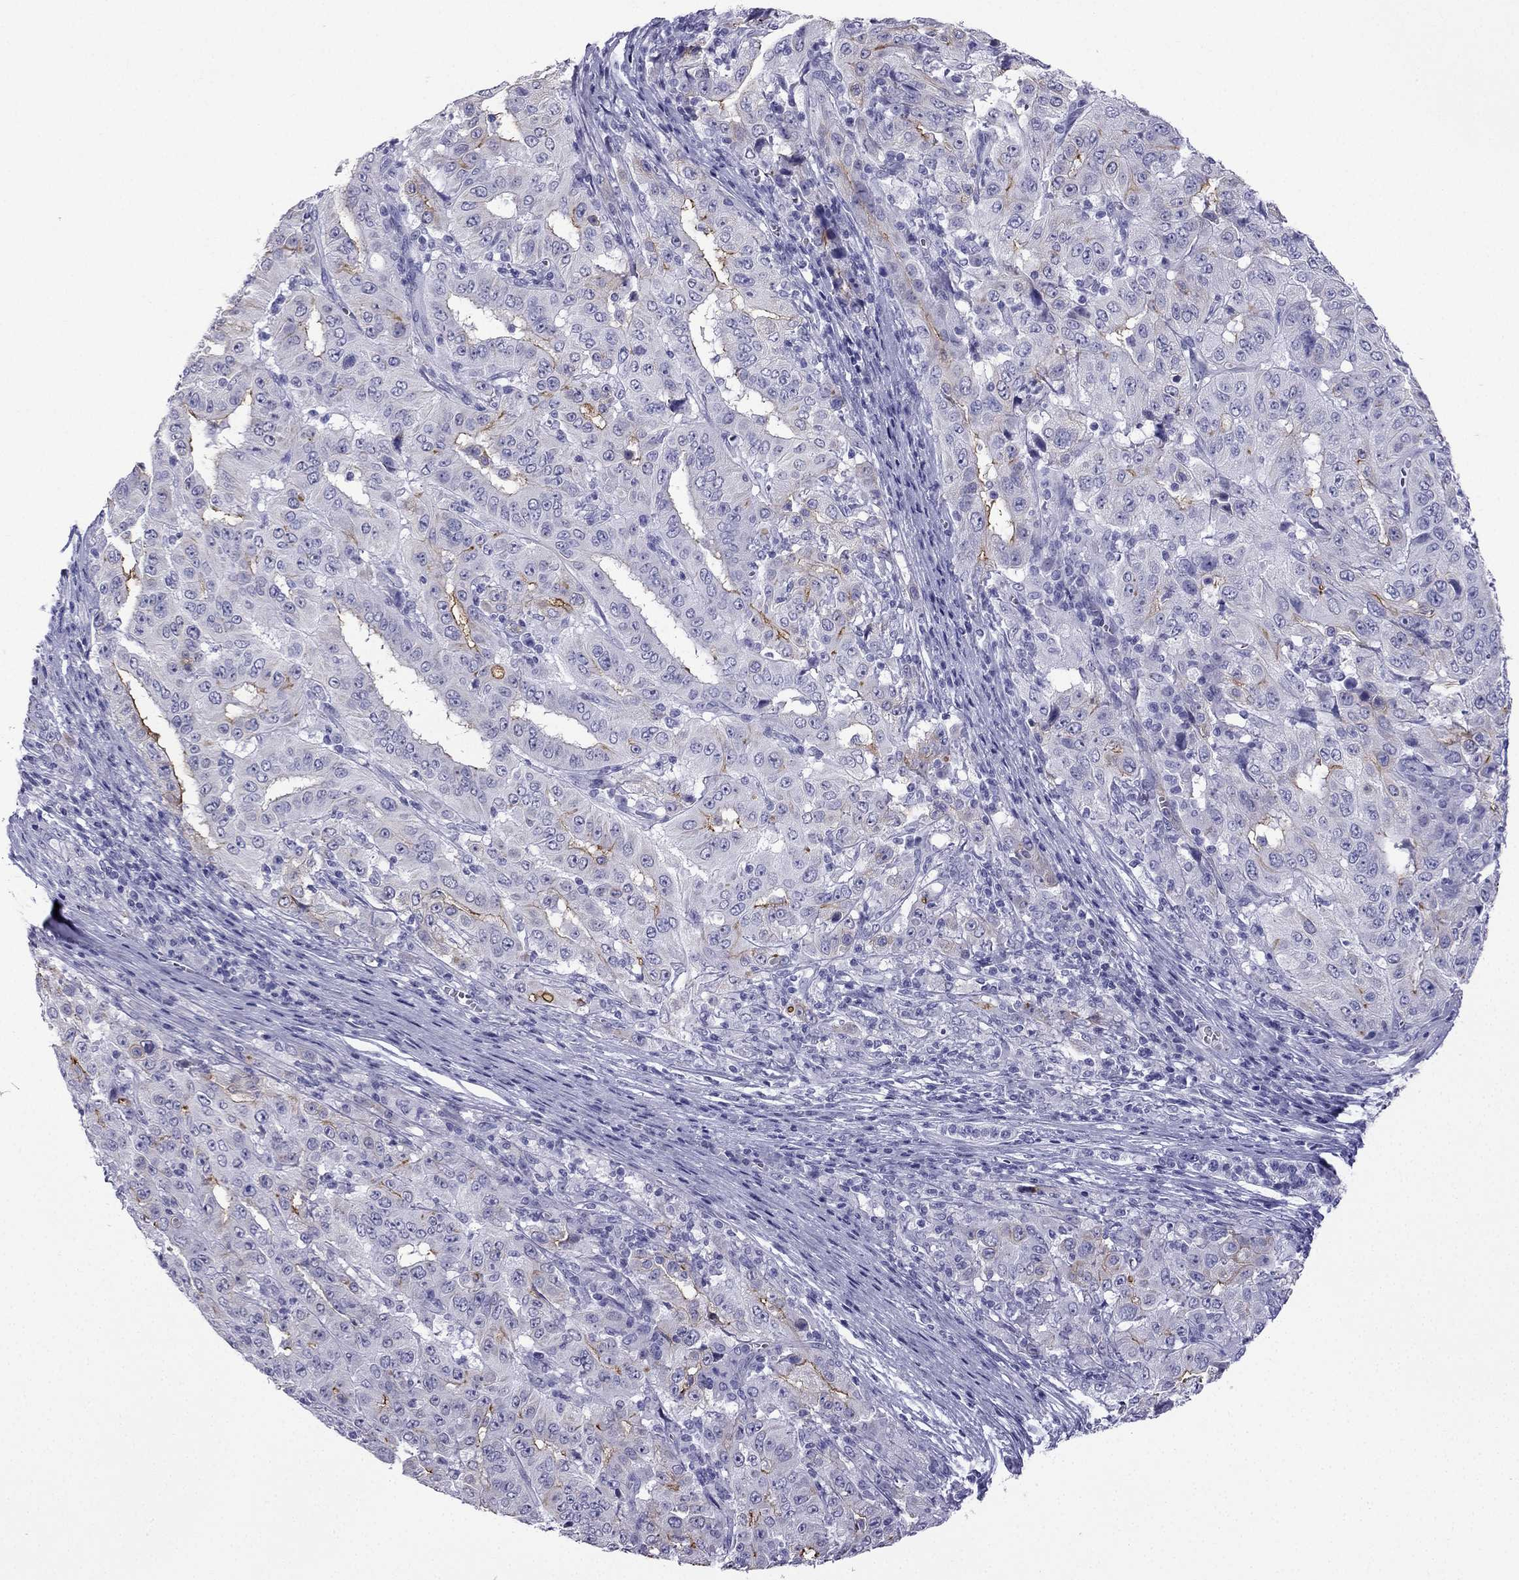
{"staining": {"intensity": "weak", "quantity": "<25%", "location": "cytoplasmic/membranous"}, "tissue": "pancreatic cancer", "cell_type": "Tumor cells", "image_type": "cancer", "snomed": [{"axis": "morphology", "description": "Adenocarcinoma, NOS"}, {"axis": "topography", "description": "Pancreas"}], "caption": "An IHC image of pancreatic adenocarcinoma is shown. There is no staining in tumor cells of pancreatic adenocarcinoma.", "gene": "GJA8", "patient": {"sex": "male", "age": 63}}